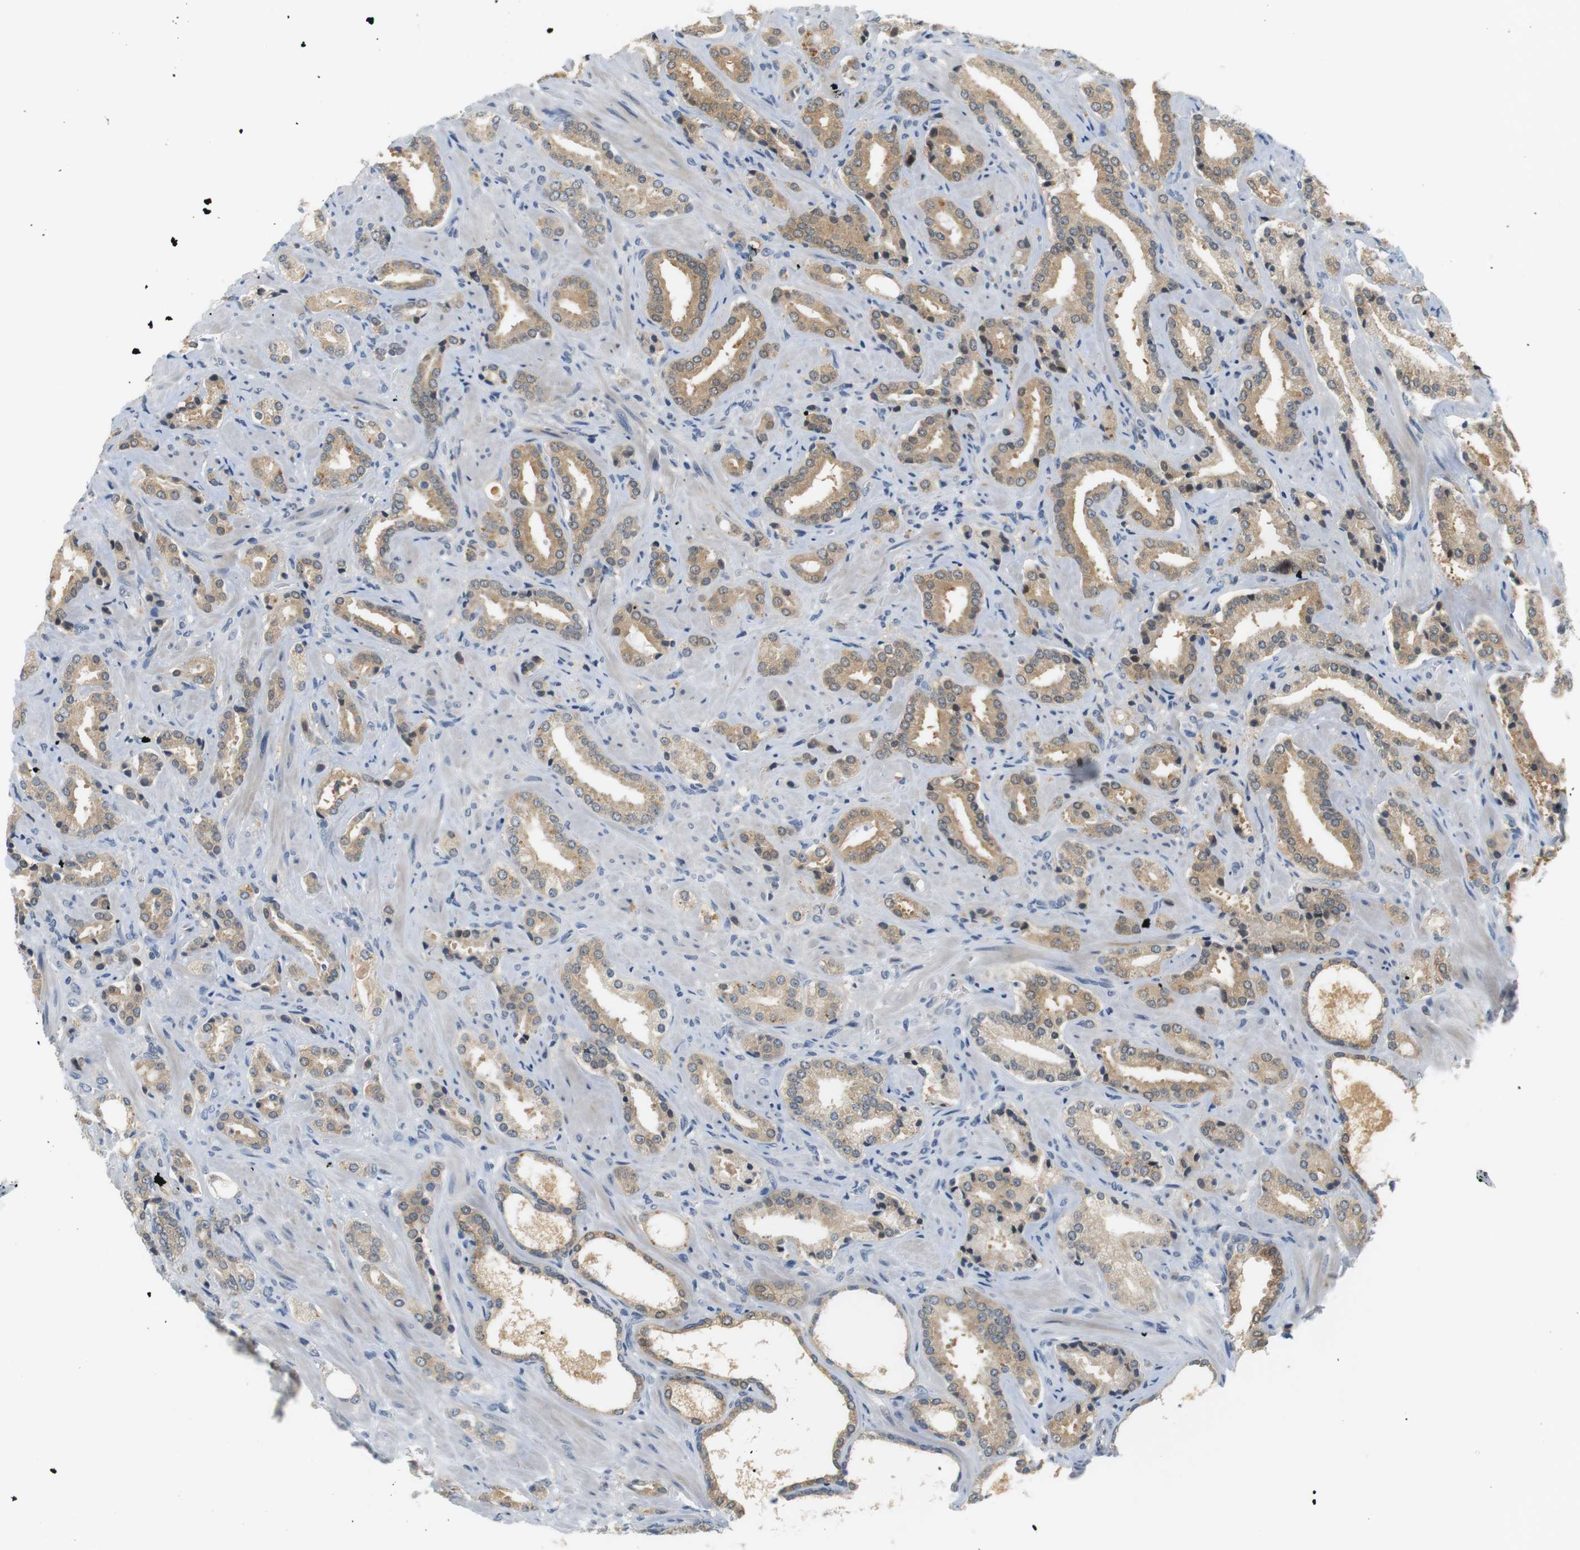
{"staining": {"intensity": "moderate", "quantity": ">75%", "location": "cytoplasmic/membranous"}, "tissue": "prostate cancer", "cell_type": "Tumor cells", "image_type": "cancer", "snomed": [{"axis": "morphology", "description": "Adenocarcinoma, High grade"}, {"axis": "topography", "description": "Prostate"}], "caption": "Moderate cytoplasmic/membranous staining for a protein is appreciated in approximately >75% of tumor cells of prostate cancer using IHC.", "gene": "WNT7A", "patient": {"sex": "male", "age": 64}}